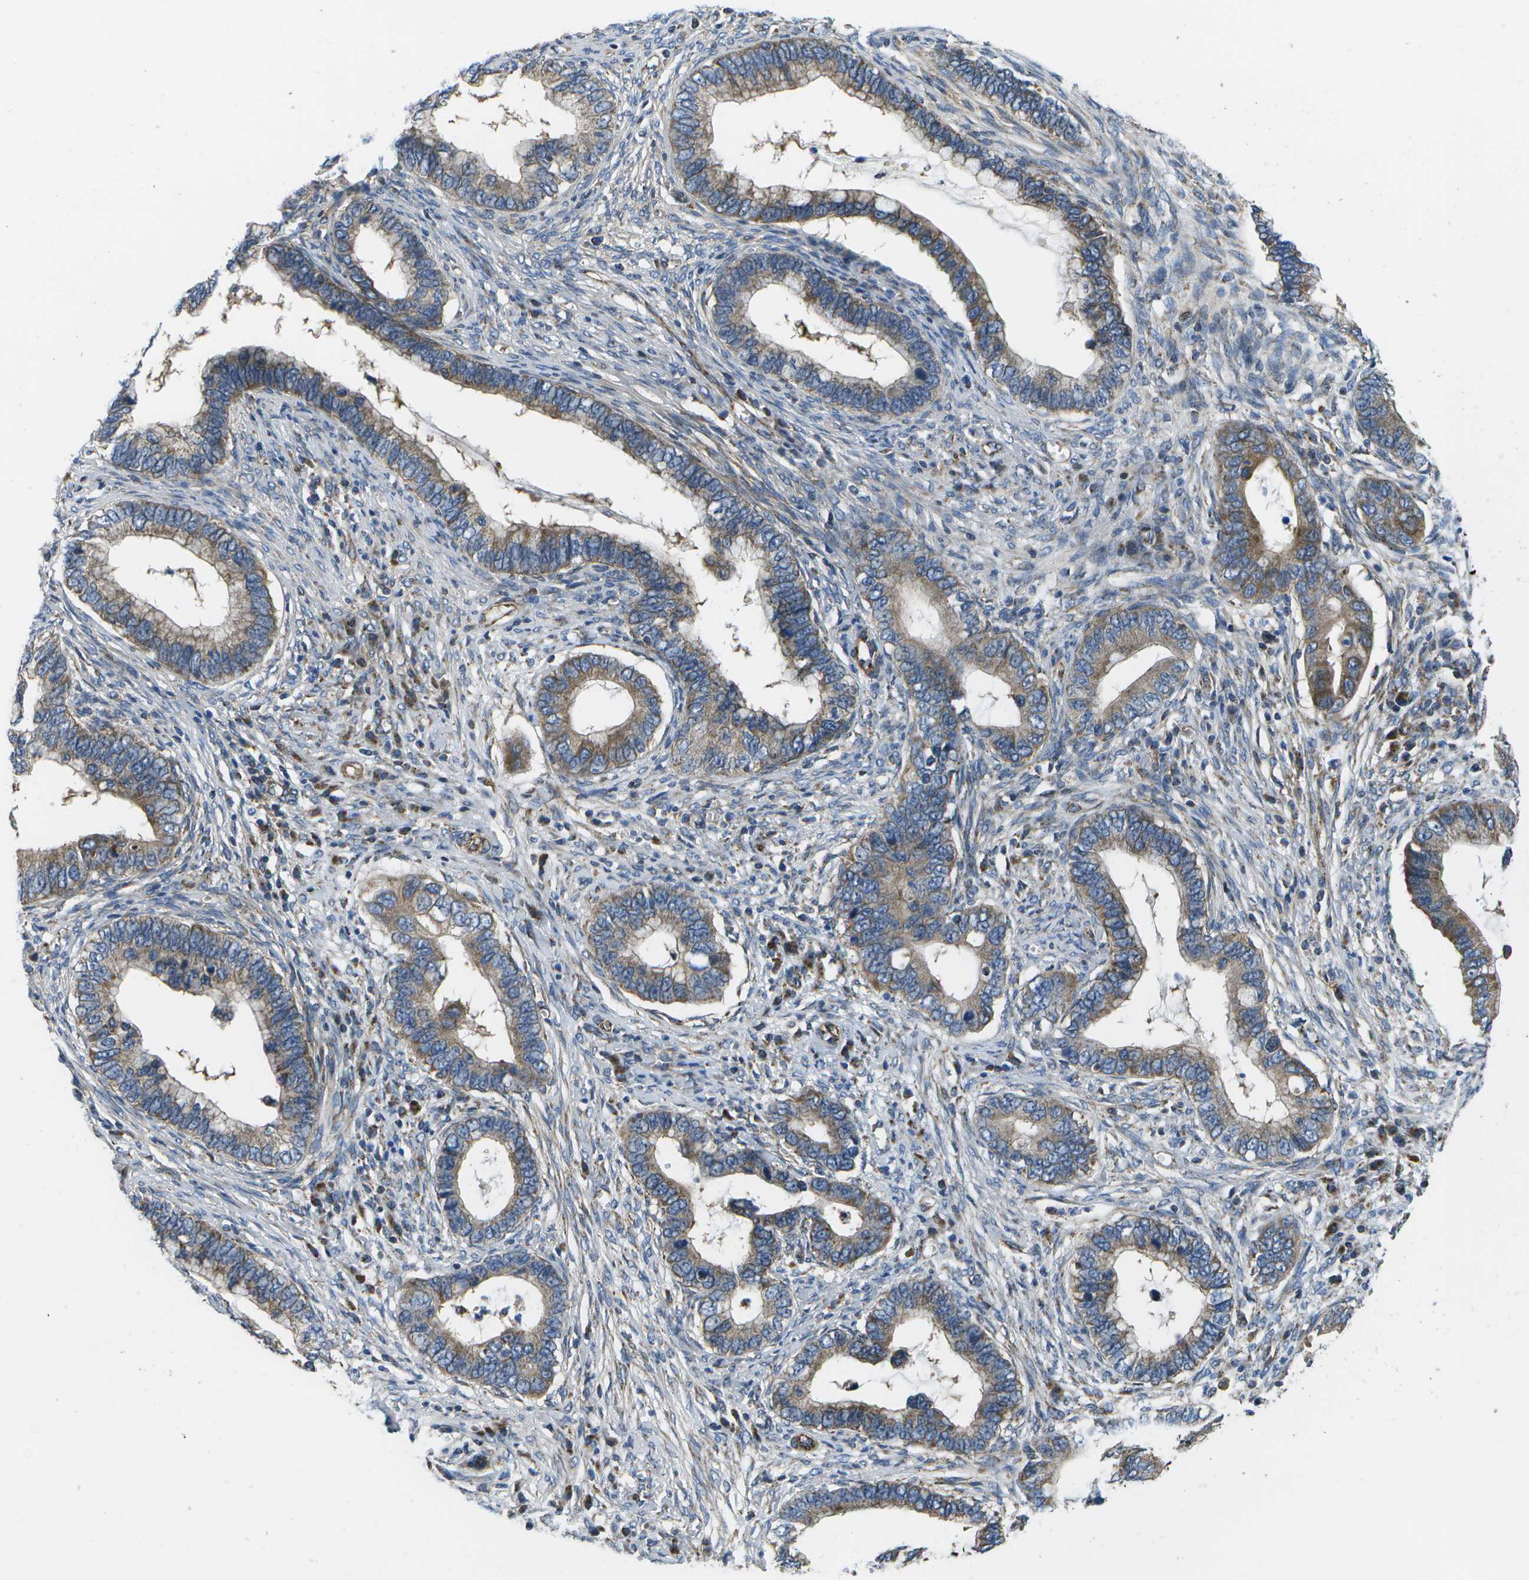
{"staining": {"intensity": "weak", "quantity": ">75%", "location": "cytoplasmic/membranous"}, "tissue": "cervical cancer", "cell_type": "Tumor cells", "image_type": "cancer", "snomed": [{"axis": "morphology", "description": "Adenocarcinoma, NOS"}, {"axis": "topography", "description": "Cervix"}], "caption": "Weak cytoplasmic/membranous staining is seen in about >75% of tumor cells in cervical cancer (adenocarcinoma).", "gene": "MVK", "patient": {"sex": "female", "age": 44}}